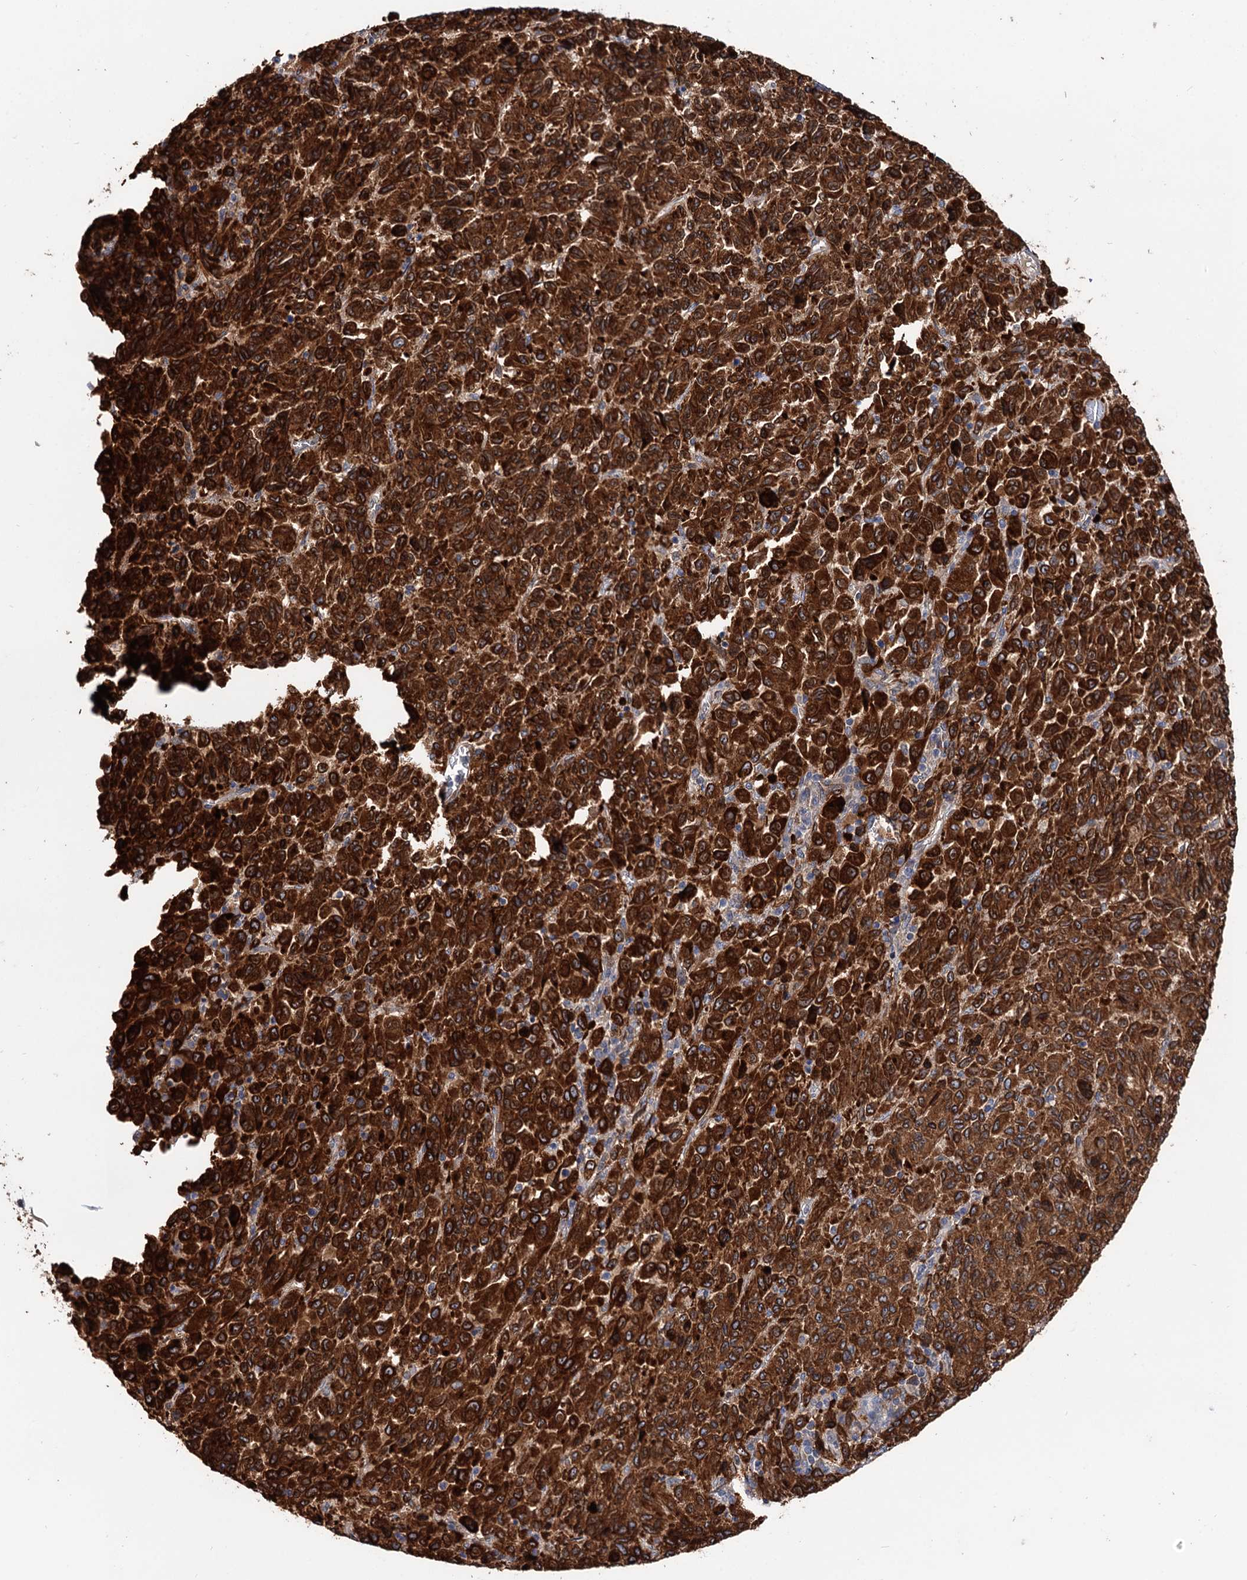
{"staining": {"intensity": "strong", "quantity": ">75%", "location": "cytoplasmic/membranous"}, "tissue": "melanoma", "cell_type": "Tumor cells", "image_type": "cancer", "snomed": [{"axis": "morphology", "description": "Malignant melanoma, Metastatic site"}, {"axis": "topography", "description": "Lung"}], "caption": "This micrograph shows melanoma stained with immunohistochemistry (IHC) to label a protein in brown. The cytoplasmic/membranous of tumor cells show strong positivity for the protein. Nuclei are counter-stained blue.", "gene": "PTDSS2", "patient": {"sex": "male", "age": 64}}